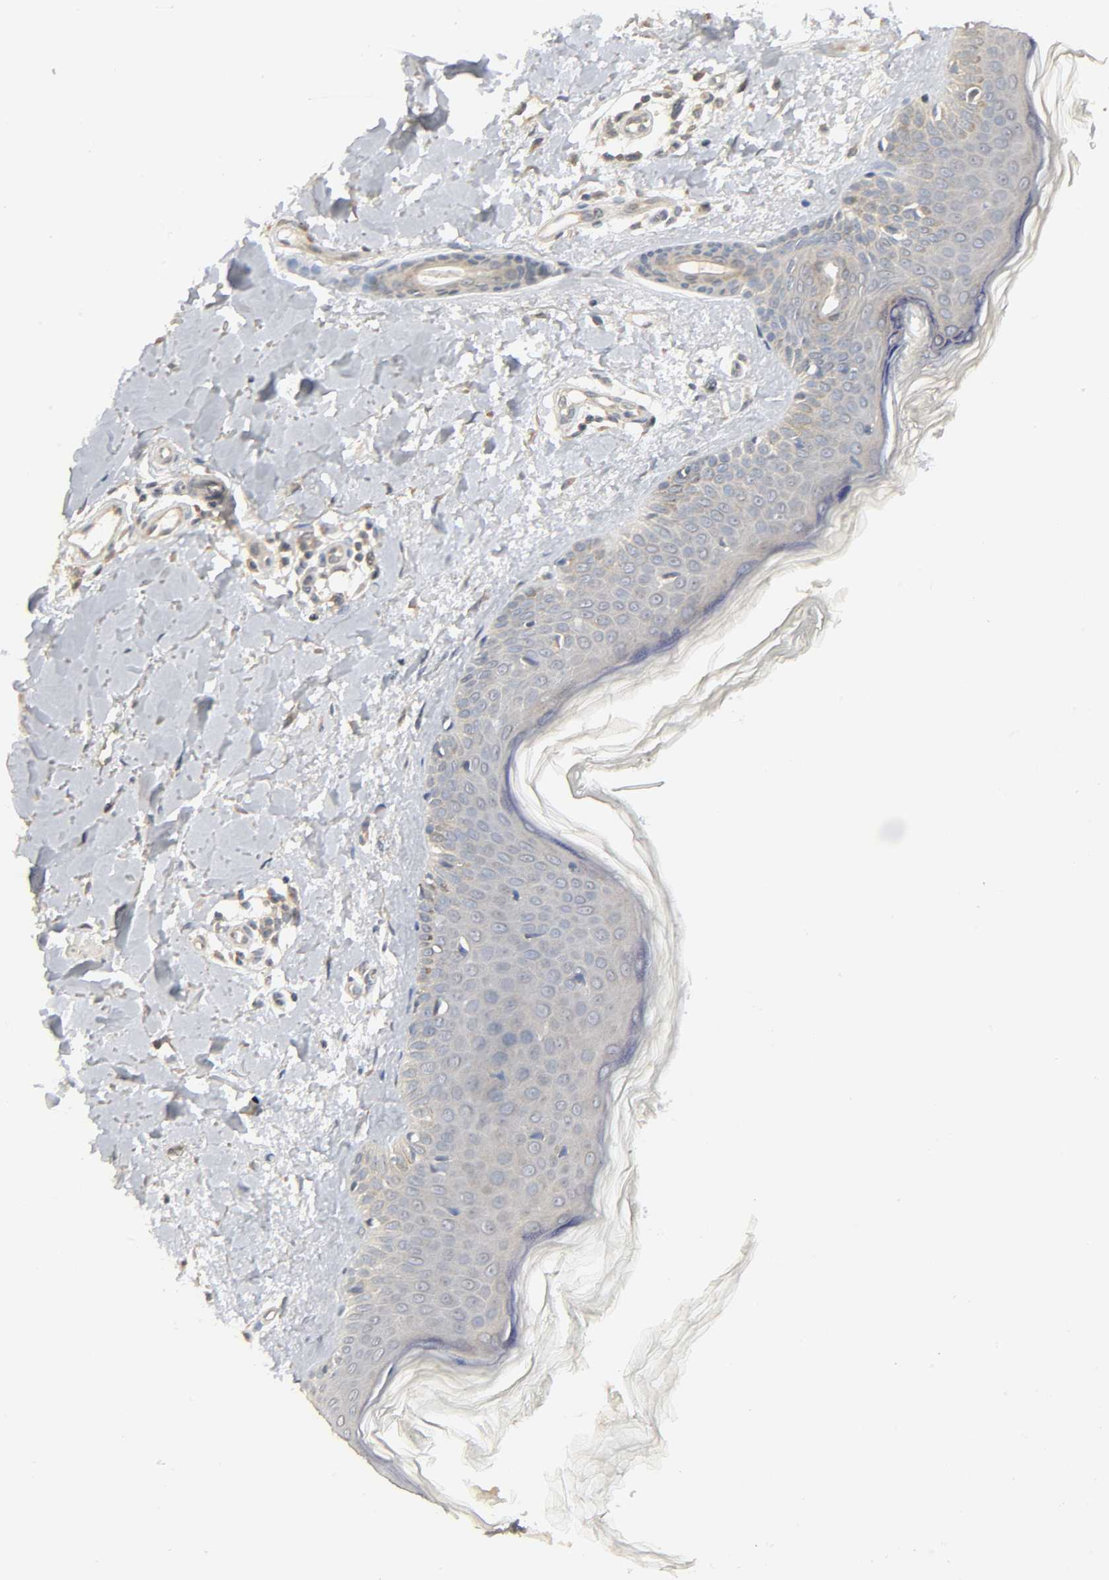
{"staining": {"intensity": "moderate", "quantity": ">75%", "location": "cytoplasmic/membranous"}, "tissue": "skin", "cell_type": "Fibroblasts", "image_type": "normal", "snomed": [{"axis": "morphology", "description": "Normal tissue, NOS"}, {"axis": "topography", "description": "Skin"}], "caption": "A brown stain shows moderate cytoplasmic/membranous expression of a protein in fibroblasts of normal skin.", "gene": "CLEC4E", "patient": {"sex": "female", "age": 56}}